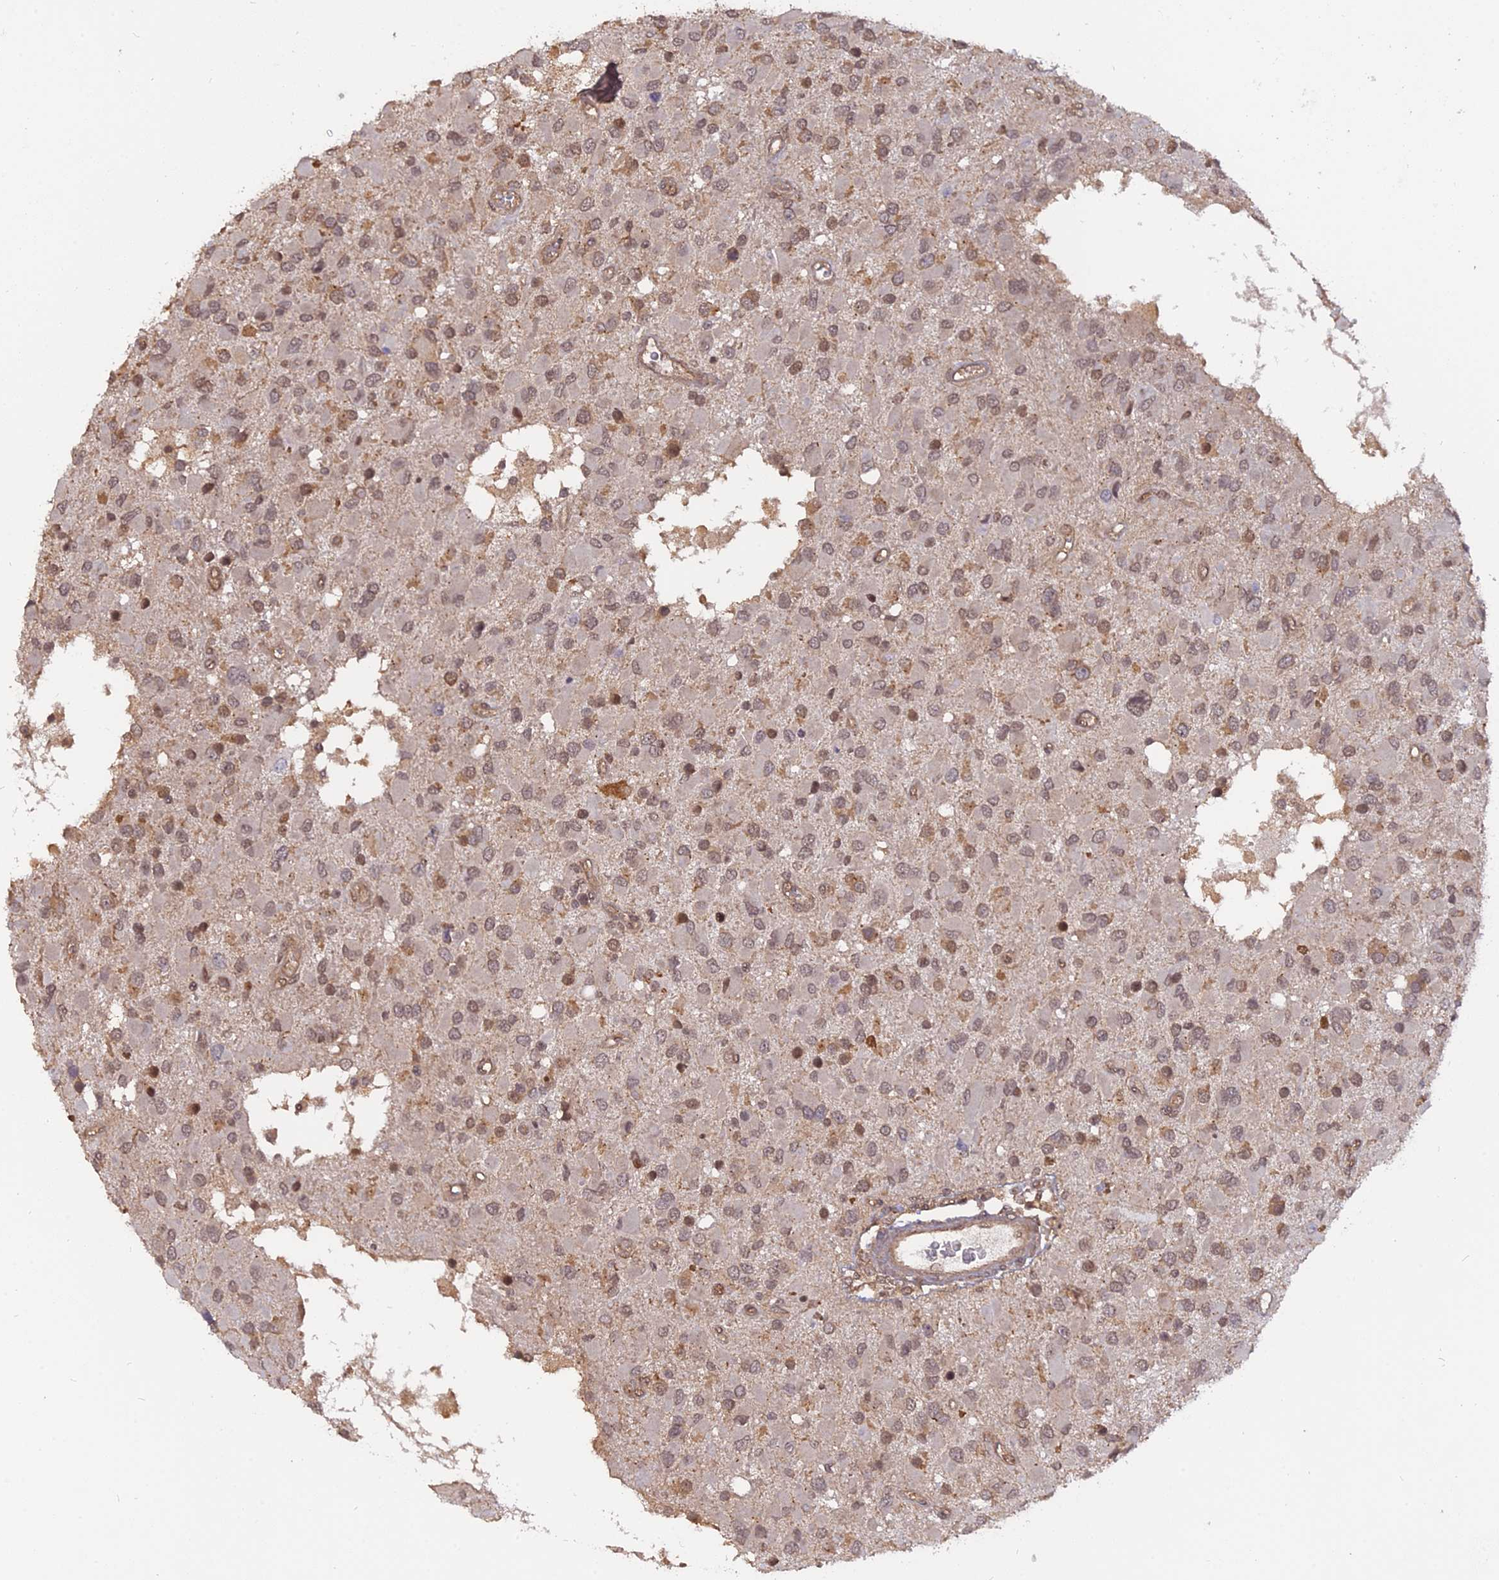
{"staining": {"intensity": "moderate", "quantity": "25%-75%", "location": "cytoplasmic/membranous,nuclear"}, "tissue": "glioma", "cell_type": "Tumor cells", "image_type": "cancer", "snomed": [{"axis": "morphology", "description": "Glioma, malignant, High grade"}, {"axis": "topography", "description": "Brain"}], "caption": "IHC of human malignant high-grade glioma exhibits medium levels of moderate cytoplasmic/membranous and nuclear positivity in about 25%-75% of tumor cells.", "gene": "PKIG", "patient": {"sex": "male", "age": 53}}